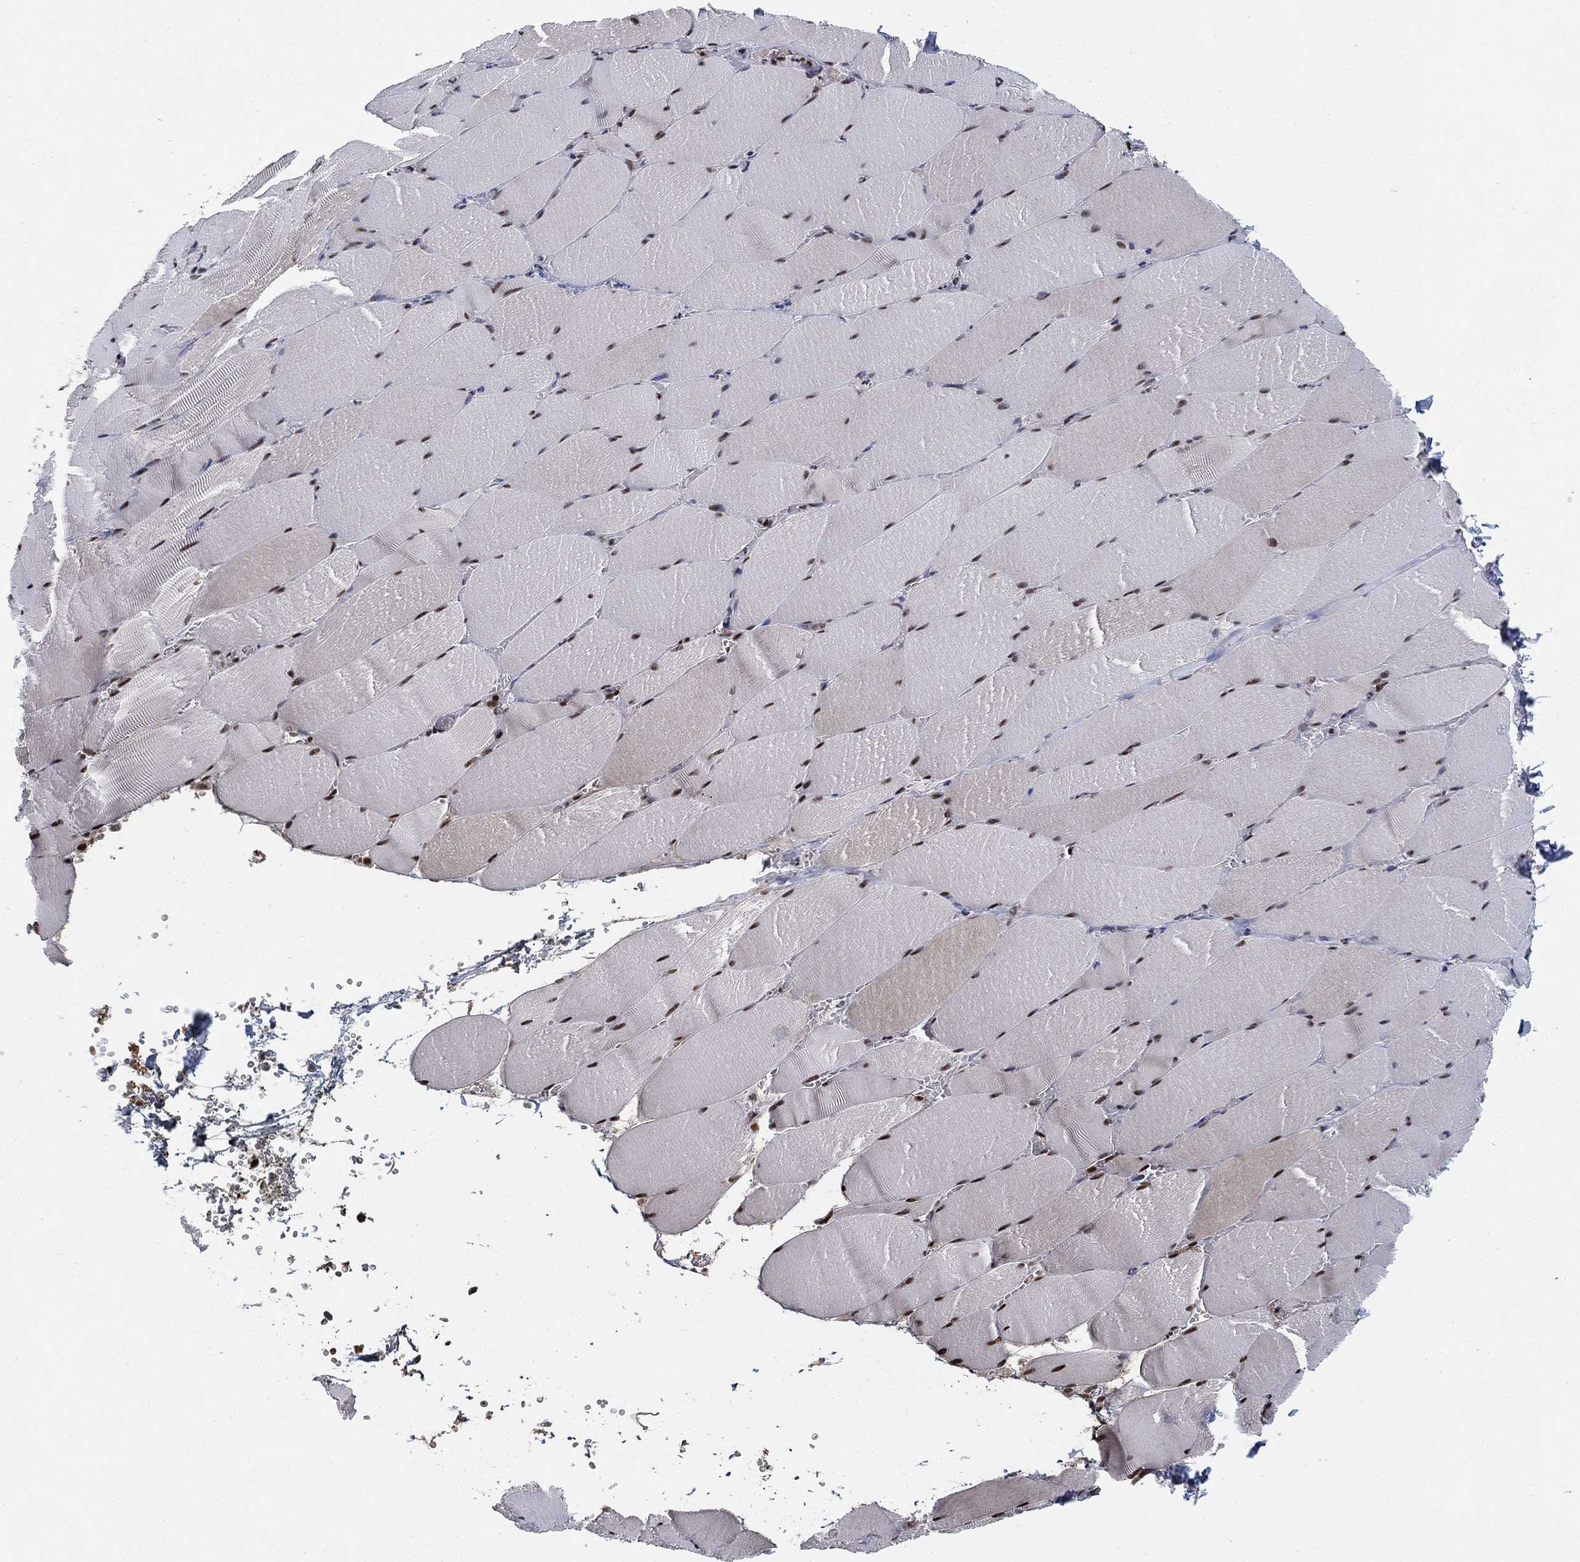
{"staining": {"intensity": "moderate", "quantity": "25%-75%", "location": "nuclear"}, "tissue": "skeletal muscle", "cell_type": "Myocytes", "image_type": "normal", "snomed": [{"axis": "morphology", "description": "Normal tissue, NOS"}, {"axis": "topography", "description": "Skeletal muscle"}], "caption": "Protein expression by IHC shows moderate nuclear expression in approximately 25%-75% of myocytes in benign skeletal muscle. The staining was performed using DAB, with brown indicating positive protein expression. Nuclei are stained blue with hematoxylin.", "gene": "ZSCAN30", "patient": {"sex": "male", "age": 56}}